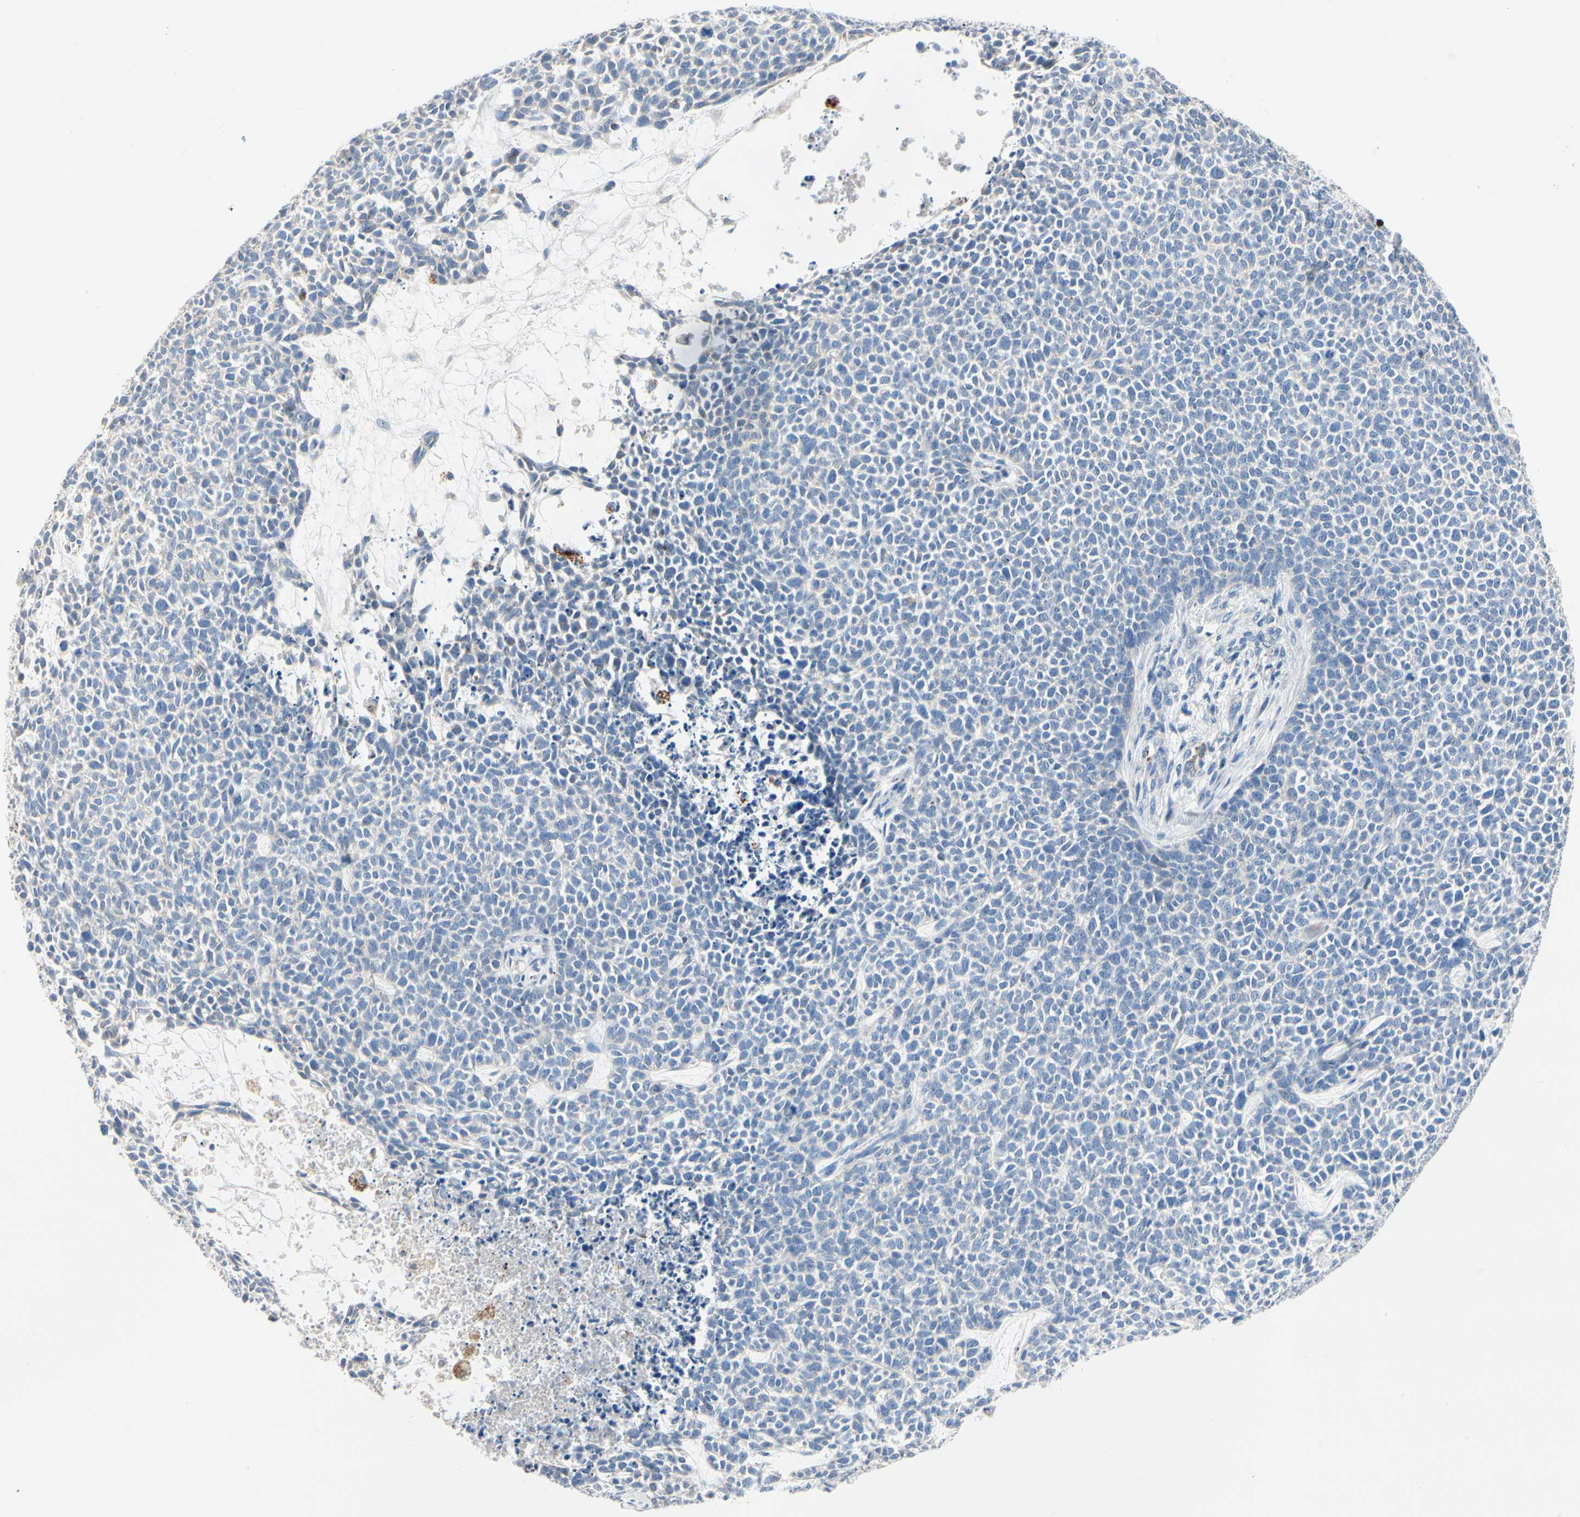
{"staining": {"intensity": "negative", "quantity": "none", "location": "none"}, "tissue": "skin cancer", "cell_type": "Tumor cells", "image_type": "cancer", "snomed": [{"axis": "morphology", "description": "Basal cell carcinoma"}, {"axis": "topography", "description": "Skin"}], "caption": "IHC histopathology image of skin cancer stained for a protein (brown), which demonstrates no expression in tumor cells. (DAB (3,3'-diaminobenzidine) immunohistochemistry visualized using brightfield microscopy, high magnification).", "gene": "RETSAT", "patient": {"sex": "female", "age": 84}}